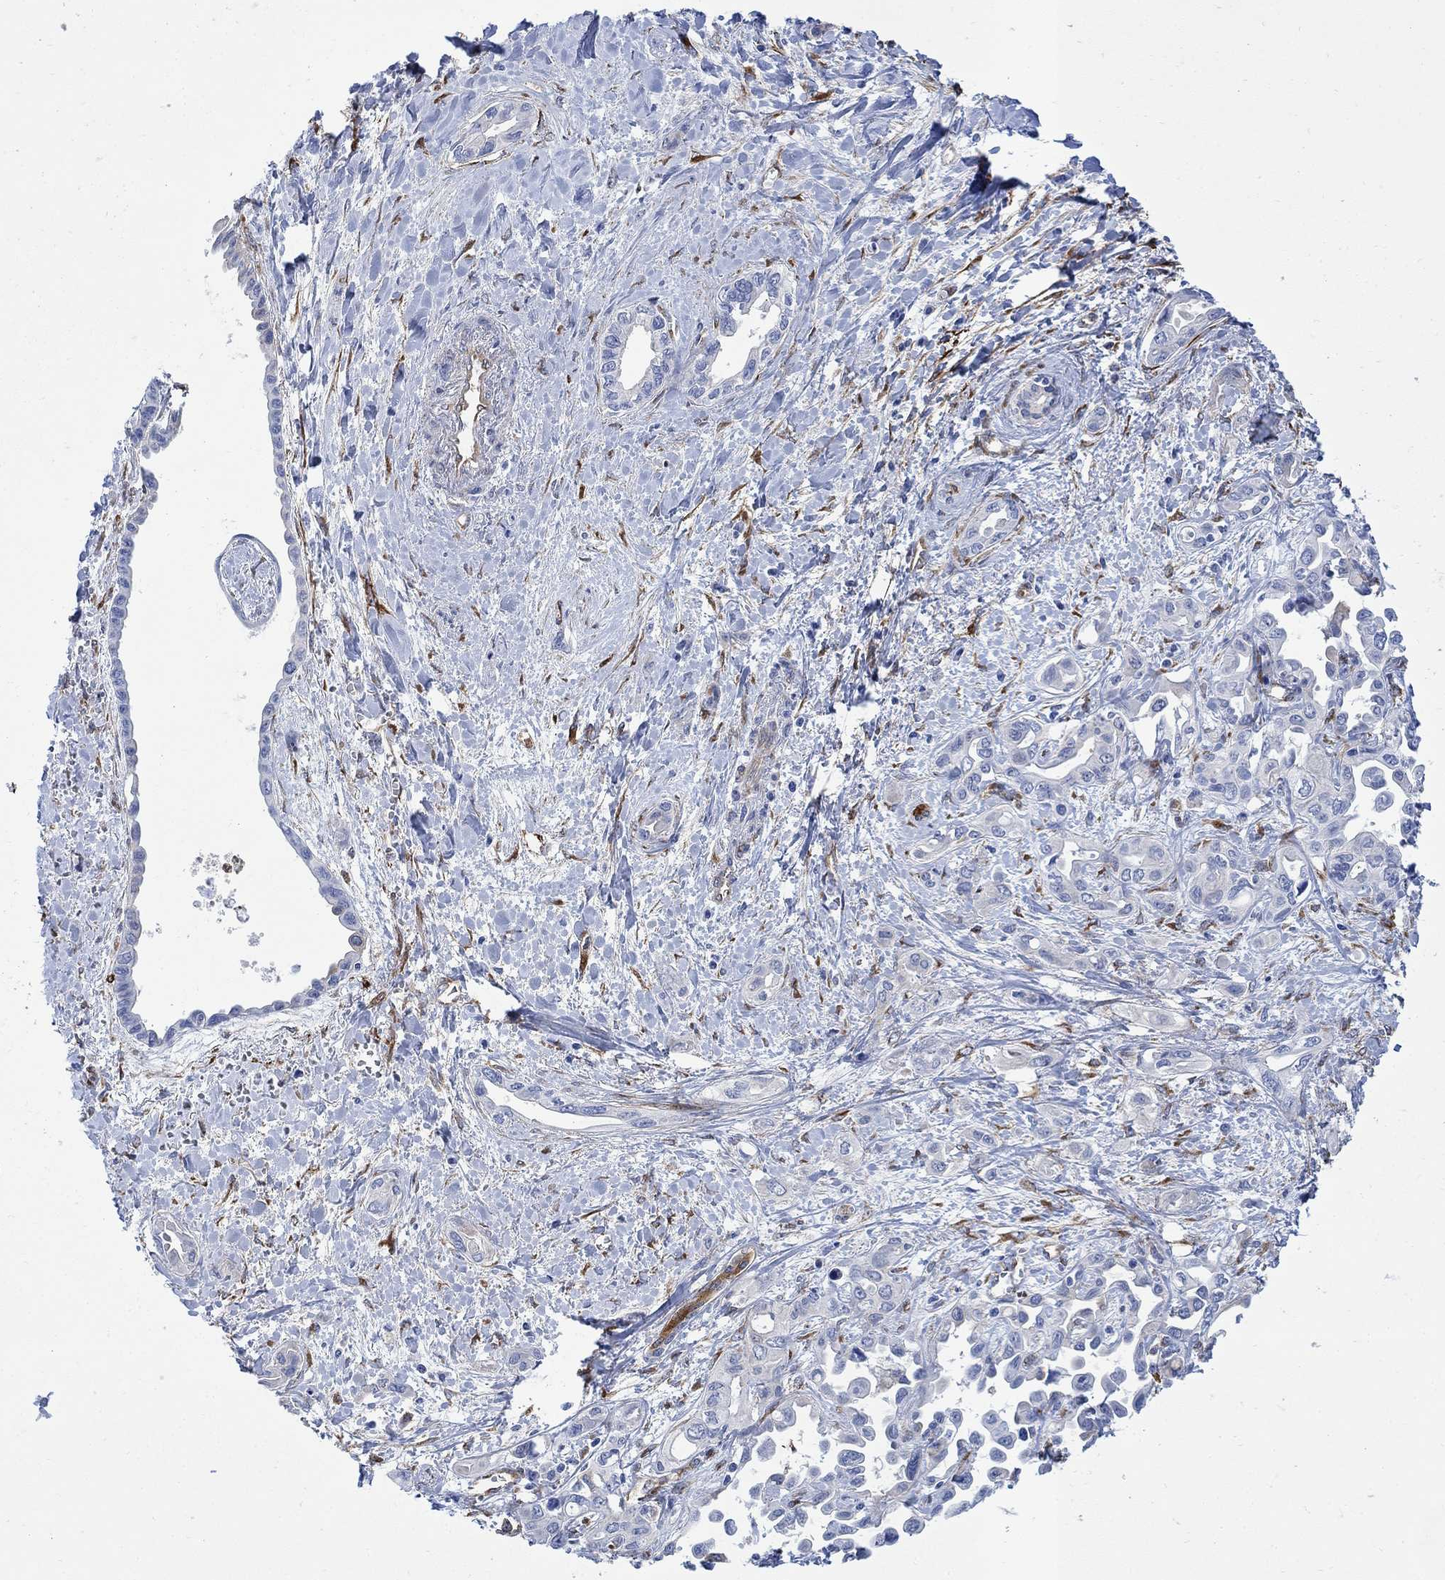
{"staining": {"intensity": "weak", "quantity": "<25%", "location": "cytoplasmic/membranous"}, "tissue": "liver cancer", "cell_type": "Tumor cells", "image_type": "cancer", "snomed": [{"axis": "morphology", "description": "Cholangiocarcinoma"}, {"axis": "topography", "description": "Liver"}], "caption": "Immunohistochemistry (IHC) micrograph of neoplastic tissue: cholangiocarcinoma (liver) stained with DAB (3,3'-diaminobenzidine) displays no significant protein positivity in tumor cells.", "gene": "TGM2", "patient": {"sex": "female", "age": 64}}